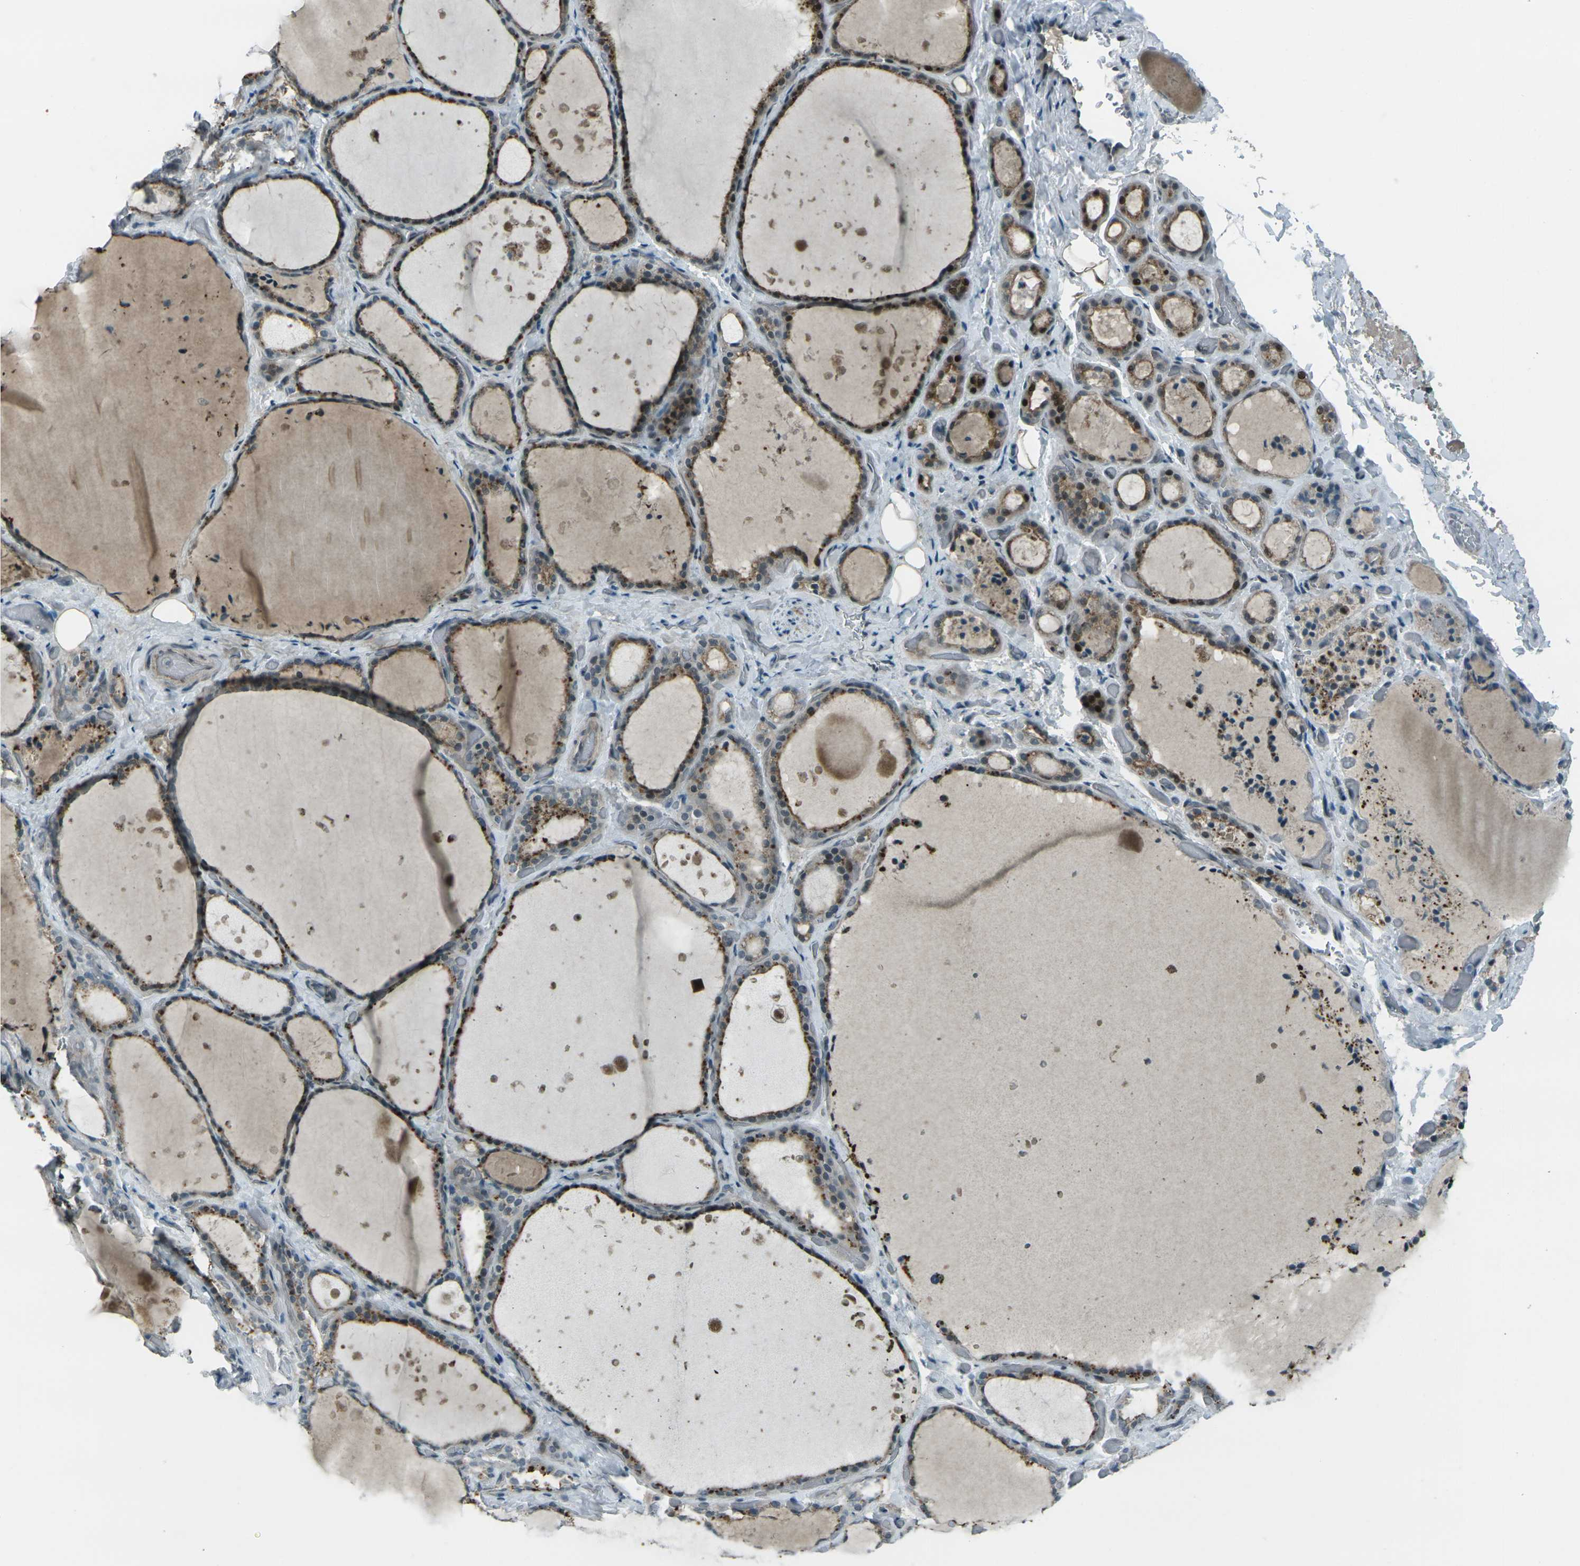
{"staining": {"intensity": "strong", "quantity": ">75%", "location": "cytoplasmic/membranous"}, "tissue": "thyroid gland", "cell_type": "Glandular cells", "image_type": "normal", "snomed": [{"axis": "morphology", "description": "Normal tissue, NOS"}, {"axis": "topography", "description": "Thyroid gland"}], "caption": "Brown immunohistochemical staining in normal human thyroid gland demonstrates strong cytoplasmic/membranous expression in approximately >75% of glandular cells. (brown staining indicates protein expression, while blue staining denotes nuclei).", "gene": "GPR19", "patient": {"sex": "female", "age": 44}}